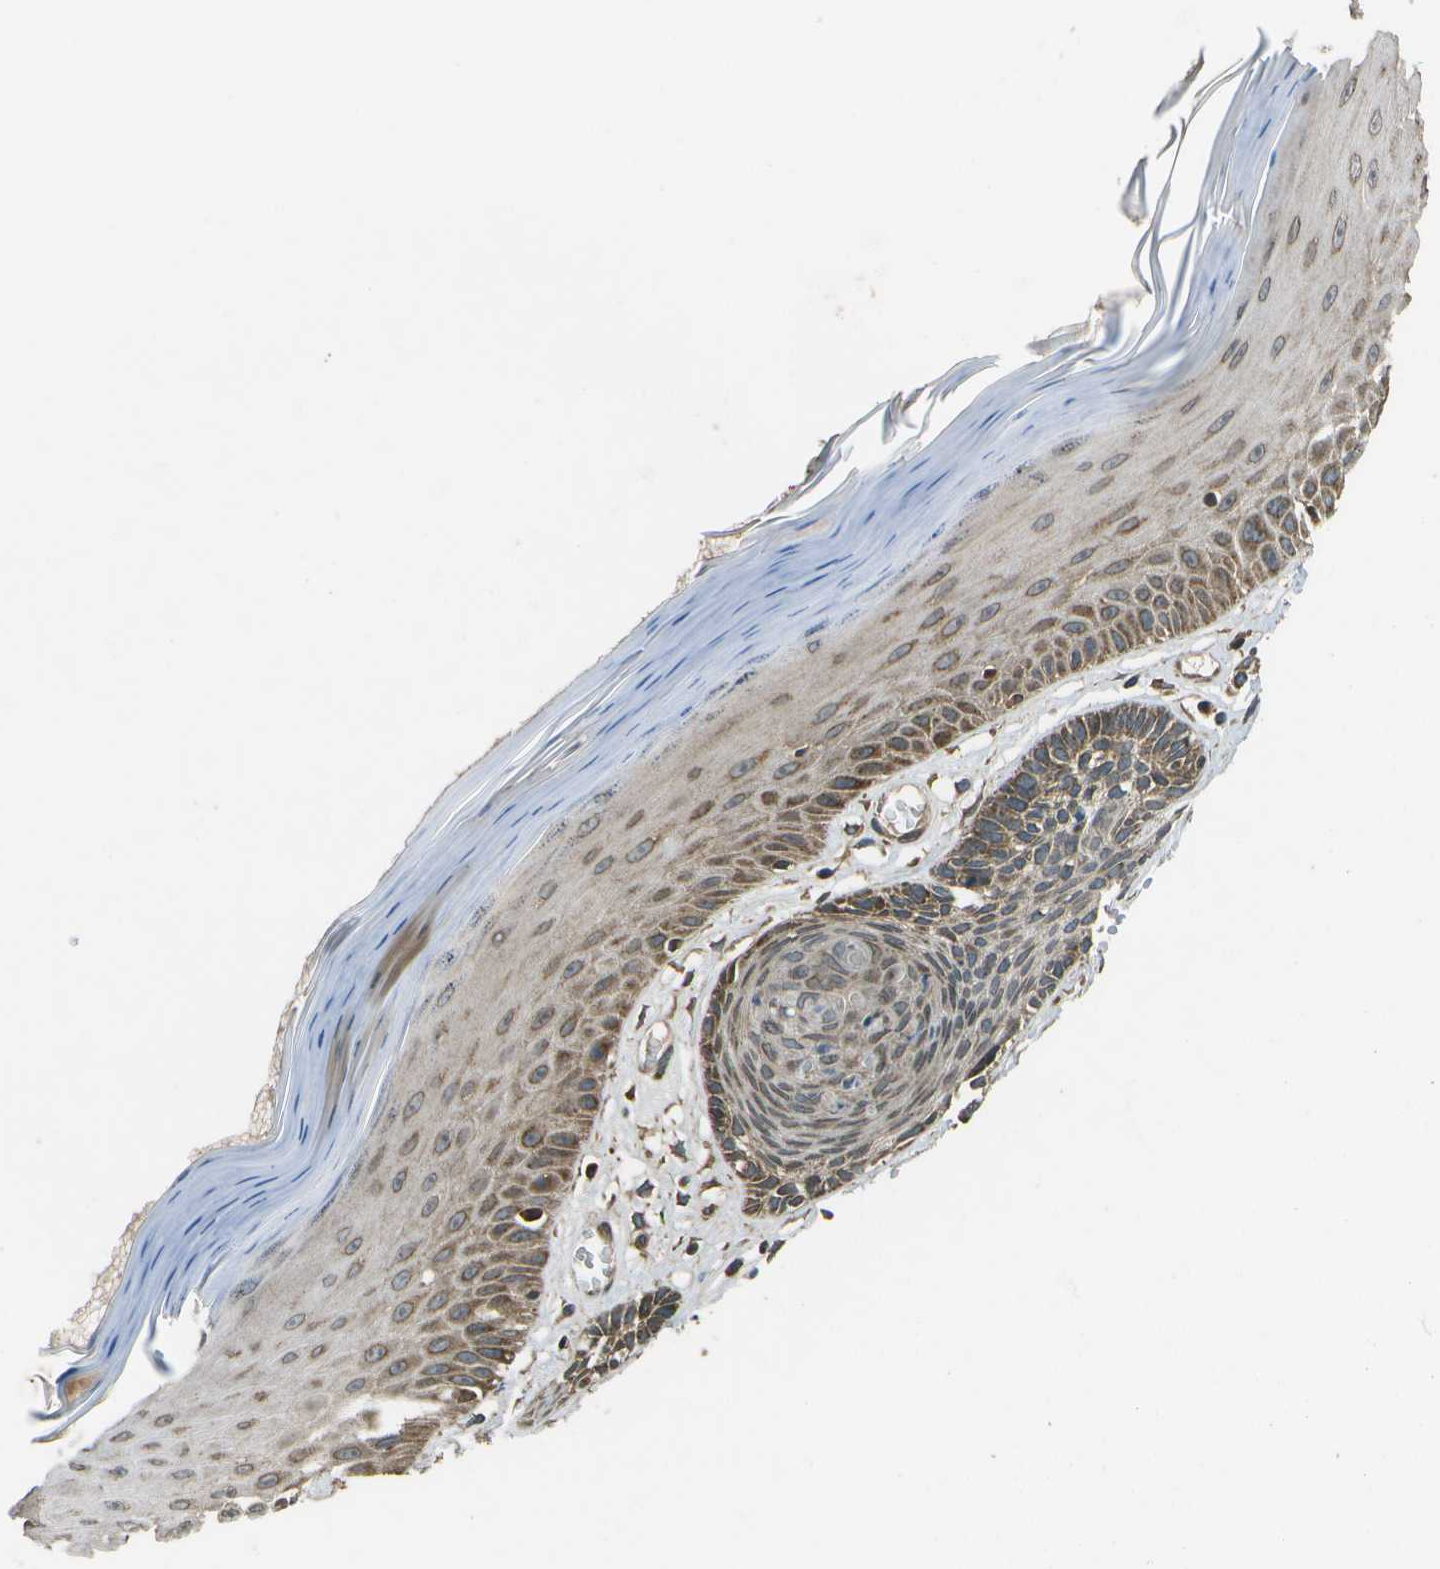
{"staining": {"intensity": "moderate", "quantity": ">75%", "location": "cytoplasmic/membranous"}, "tissue": "skin cancer", "cell_type": "Tumor cells", "image_type": "cancer", "snomed": [{"axis": "morphology", "description": "Basal cell carcinoma"}, {"axis": "topography", "description": "Skin"}], "caption": "High-magnification brightfield microscopy of skin cancer (basal cell carcinoma) stained with DAB (brown) and counterstained with hematoxylin (blue). tumor cells exhibit moderate cytoplasmic/membranous expression is identified in approximately>75% of cells.", "gene": "HFE", "patient": {"sex": "male", "age": 67}}